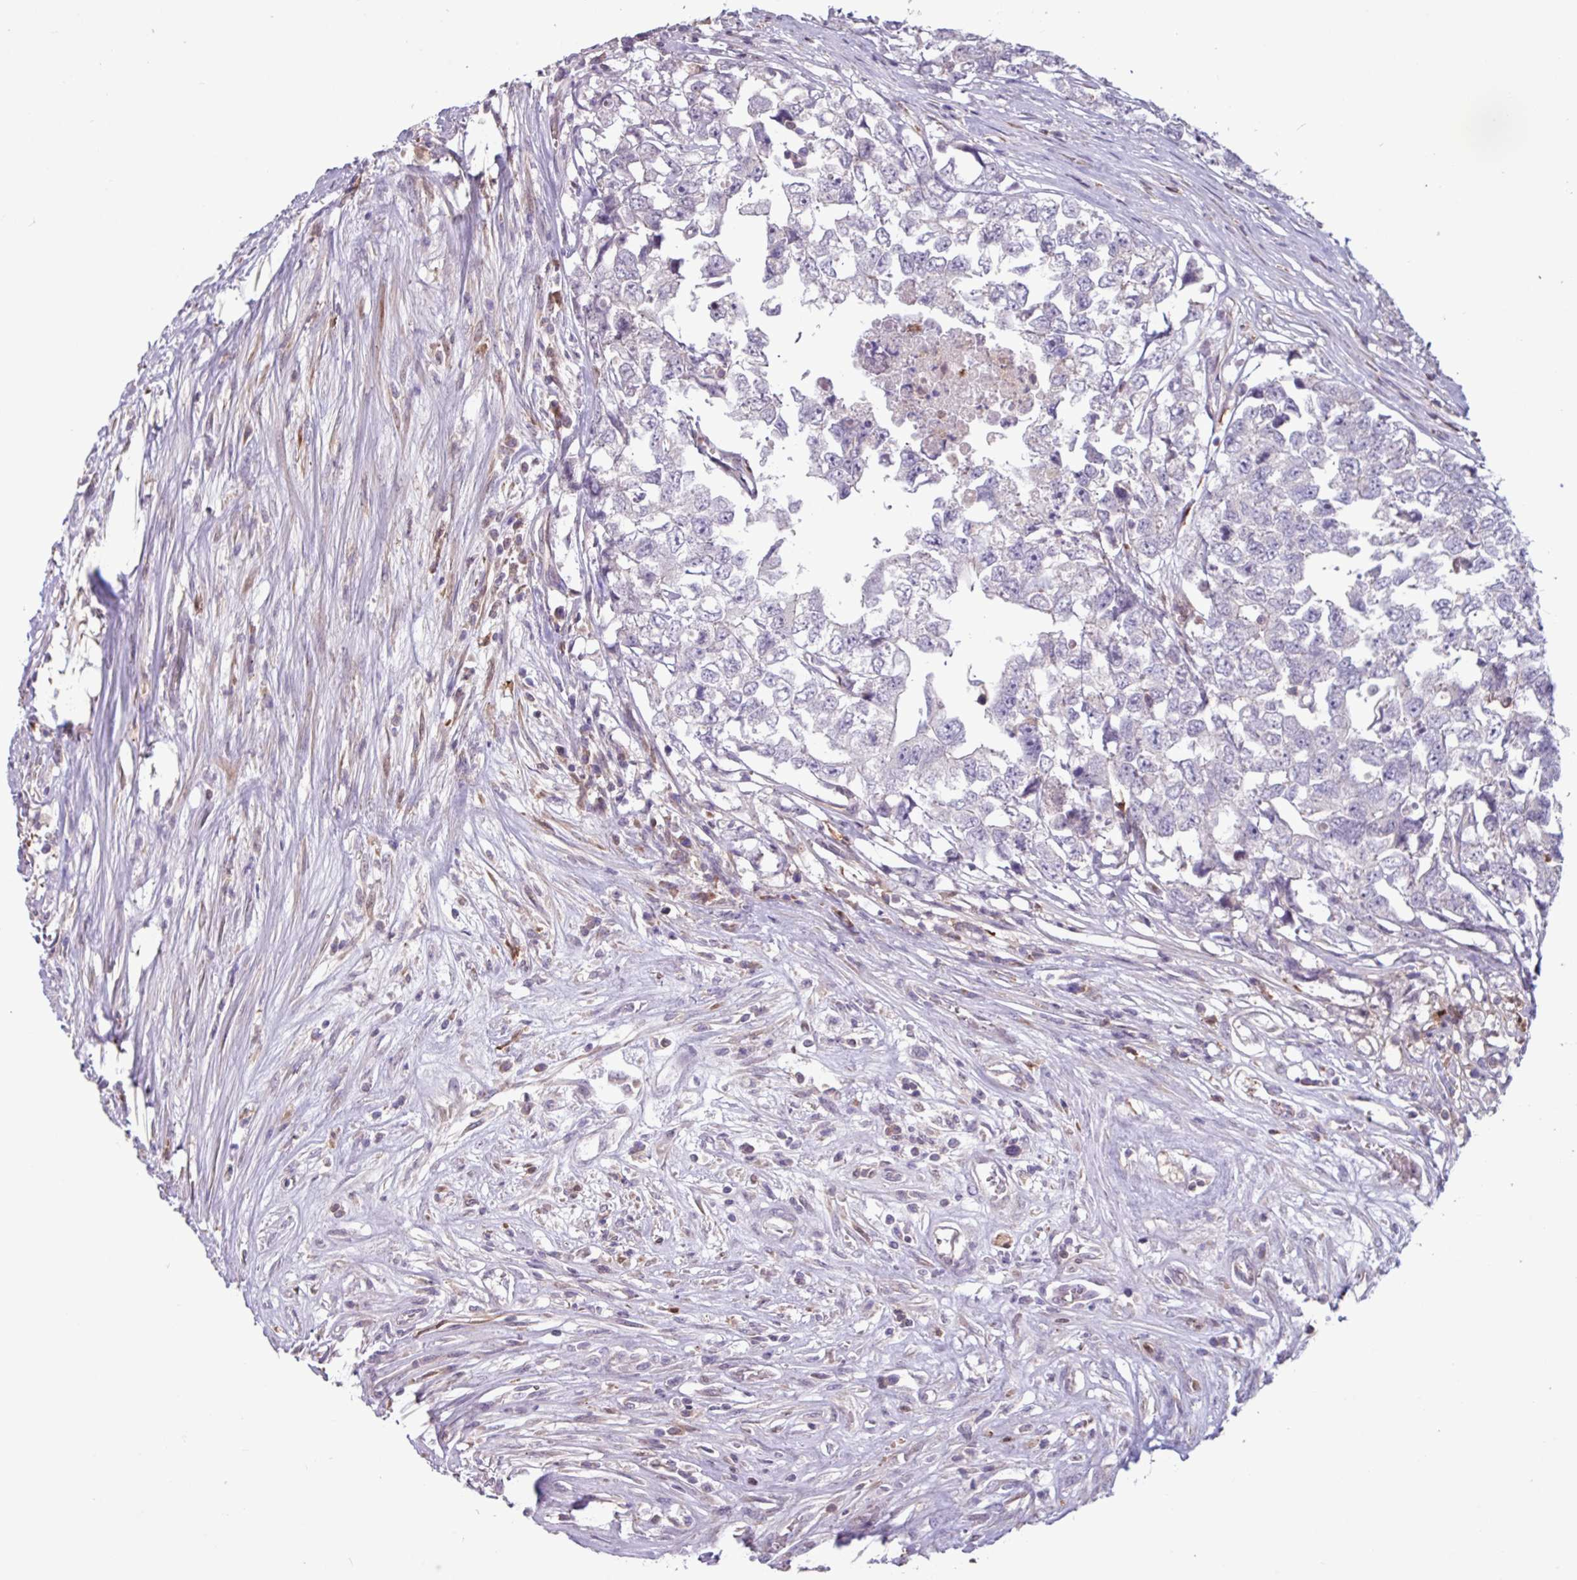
{"staining": {"intensity": "negative", "quantity": "none", "location": "none"}, "tissue": "testis cancer", "cell_type": "Tumor cells", "image_type": "cancer", "snomed": [{"axis": "morphology", "description": "Carcinoma, Embryonal, NOS"}, {"axis": "topography", "description": "Testis"}], "caption": "A micrograph of human testis cancer (embryonal carcinoma) is negative for staining in tumor cells.", "gene": "SEC61G", "patient": {"sex": "male", "age": 22}}